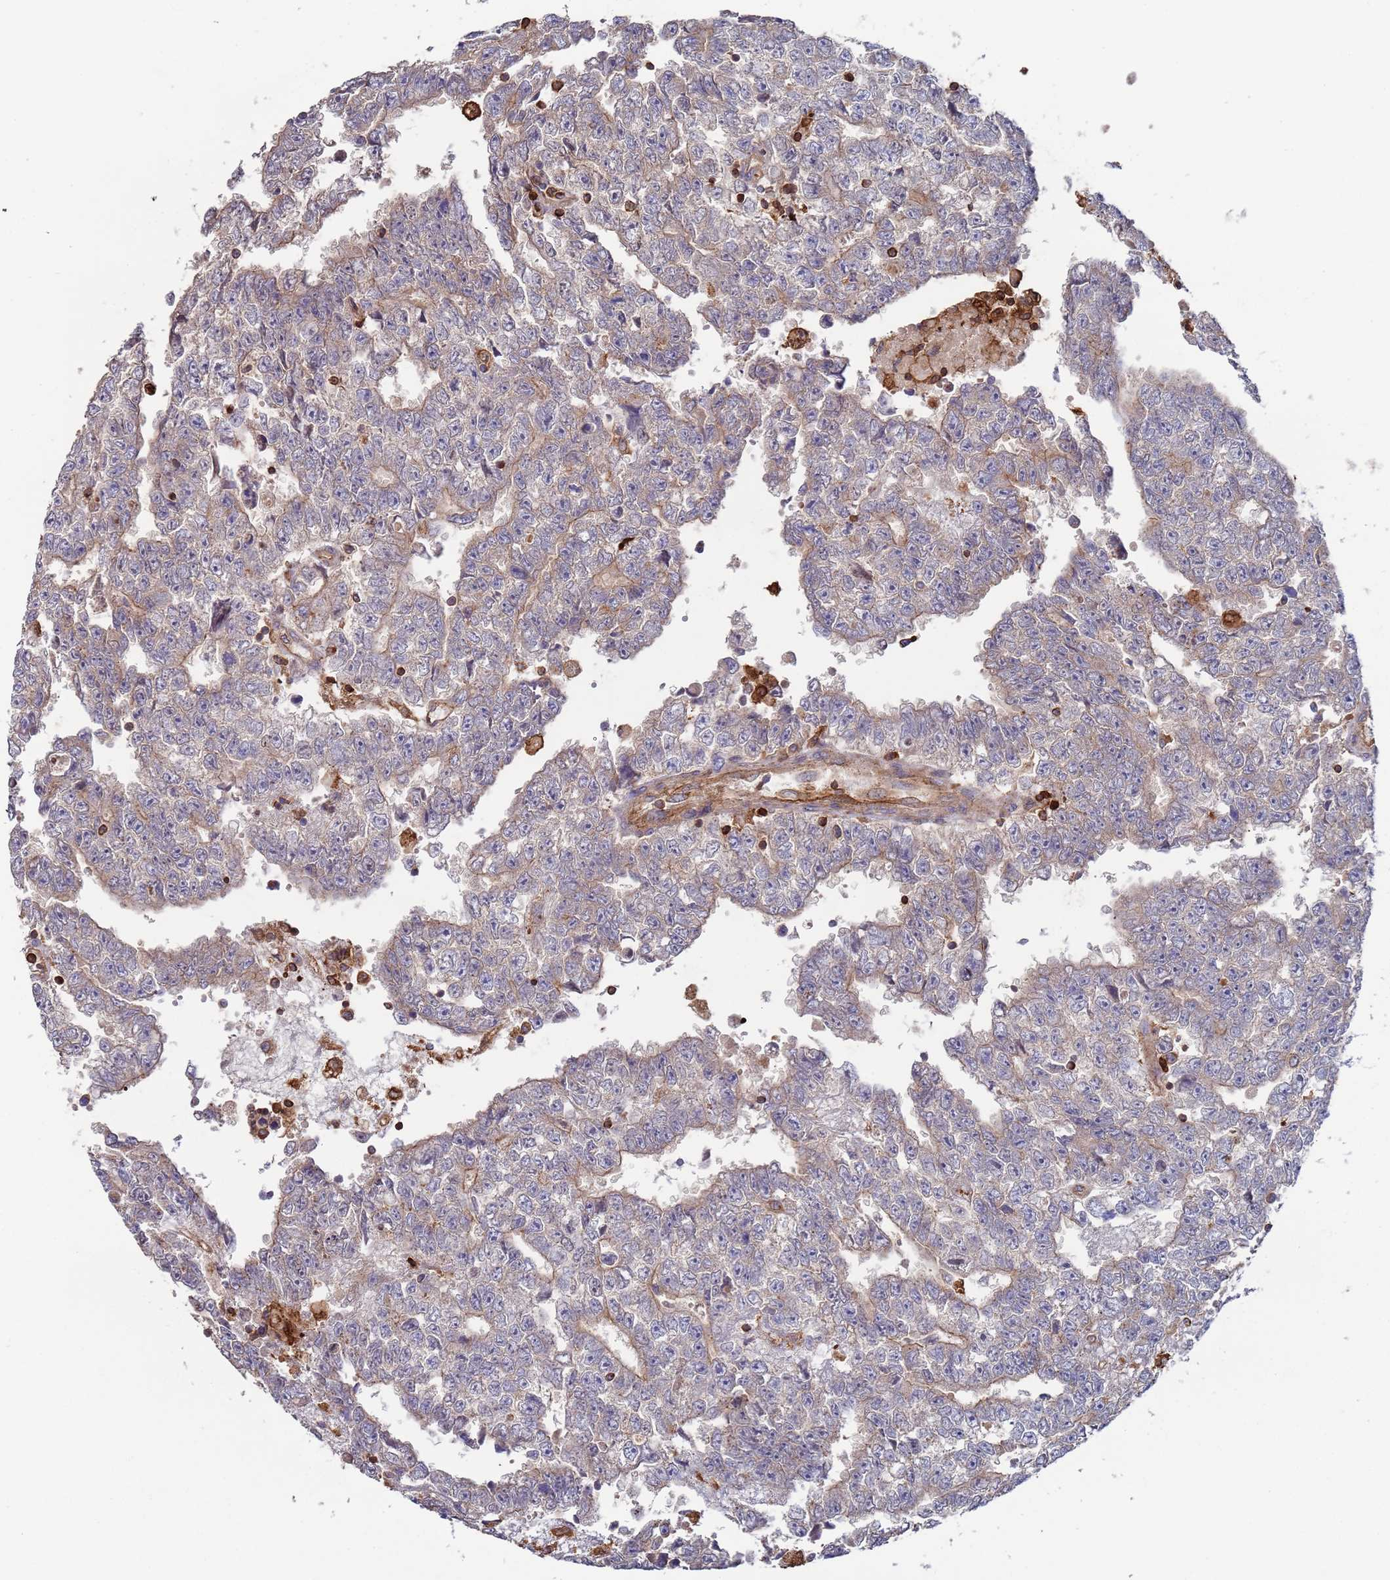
{"staining": {"intensity": "weak", "quantity": "25%-75%", "location": "cytoplasmic/membranous"}, "tissue": "testis cancer", "cell_type": "Tumor cells", "image_type": "cancer", "snomed": [{"axis": "morphology", "description": "Carcinoma, Embryonal, NOS"}, {"axis": "topography", "description": "Testis"}], "caption": "IHC staining of testis cancer (embryonal carcinoma), which demonstrates low levels of weak cytoplasmic/membranous expression in about 25%-75% of tumor cells indicating weak cytoplasmic/membranous protein positivity. The staining was performed using DAB (3,3'-diaminobenzidine) (brown) for protein detection and nuclei were counterstained in hematoxylin (blue).", "gene": "MALRD1", "patient": {"sex": "male", "age": 25}}